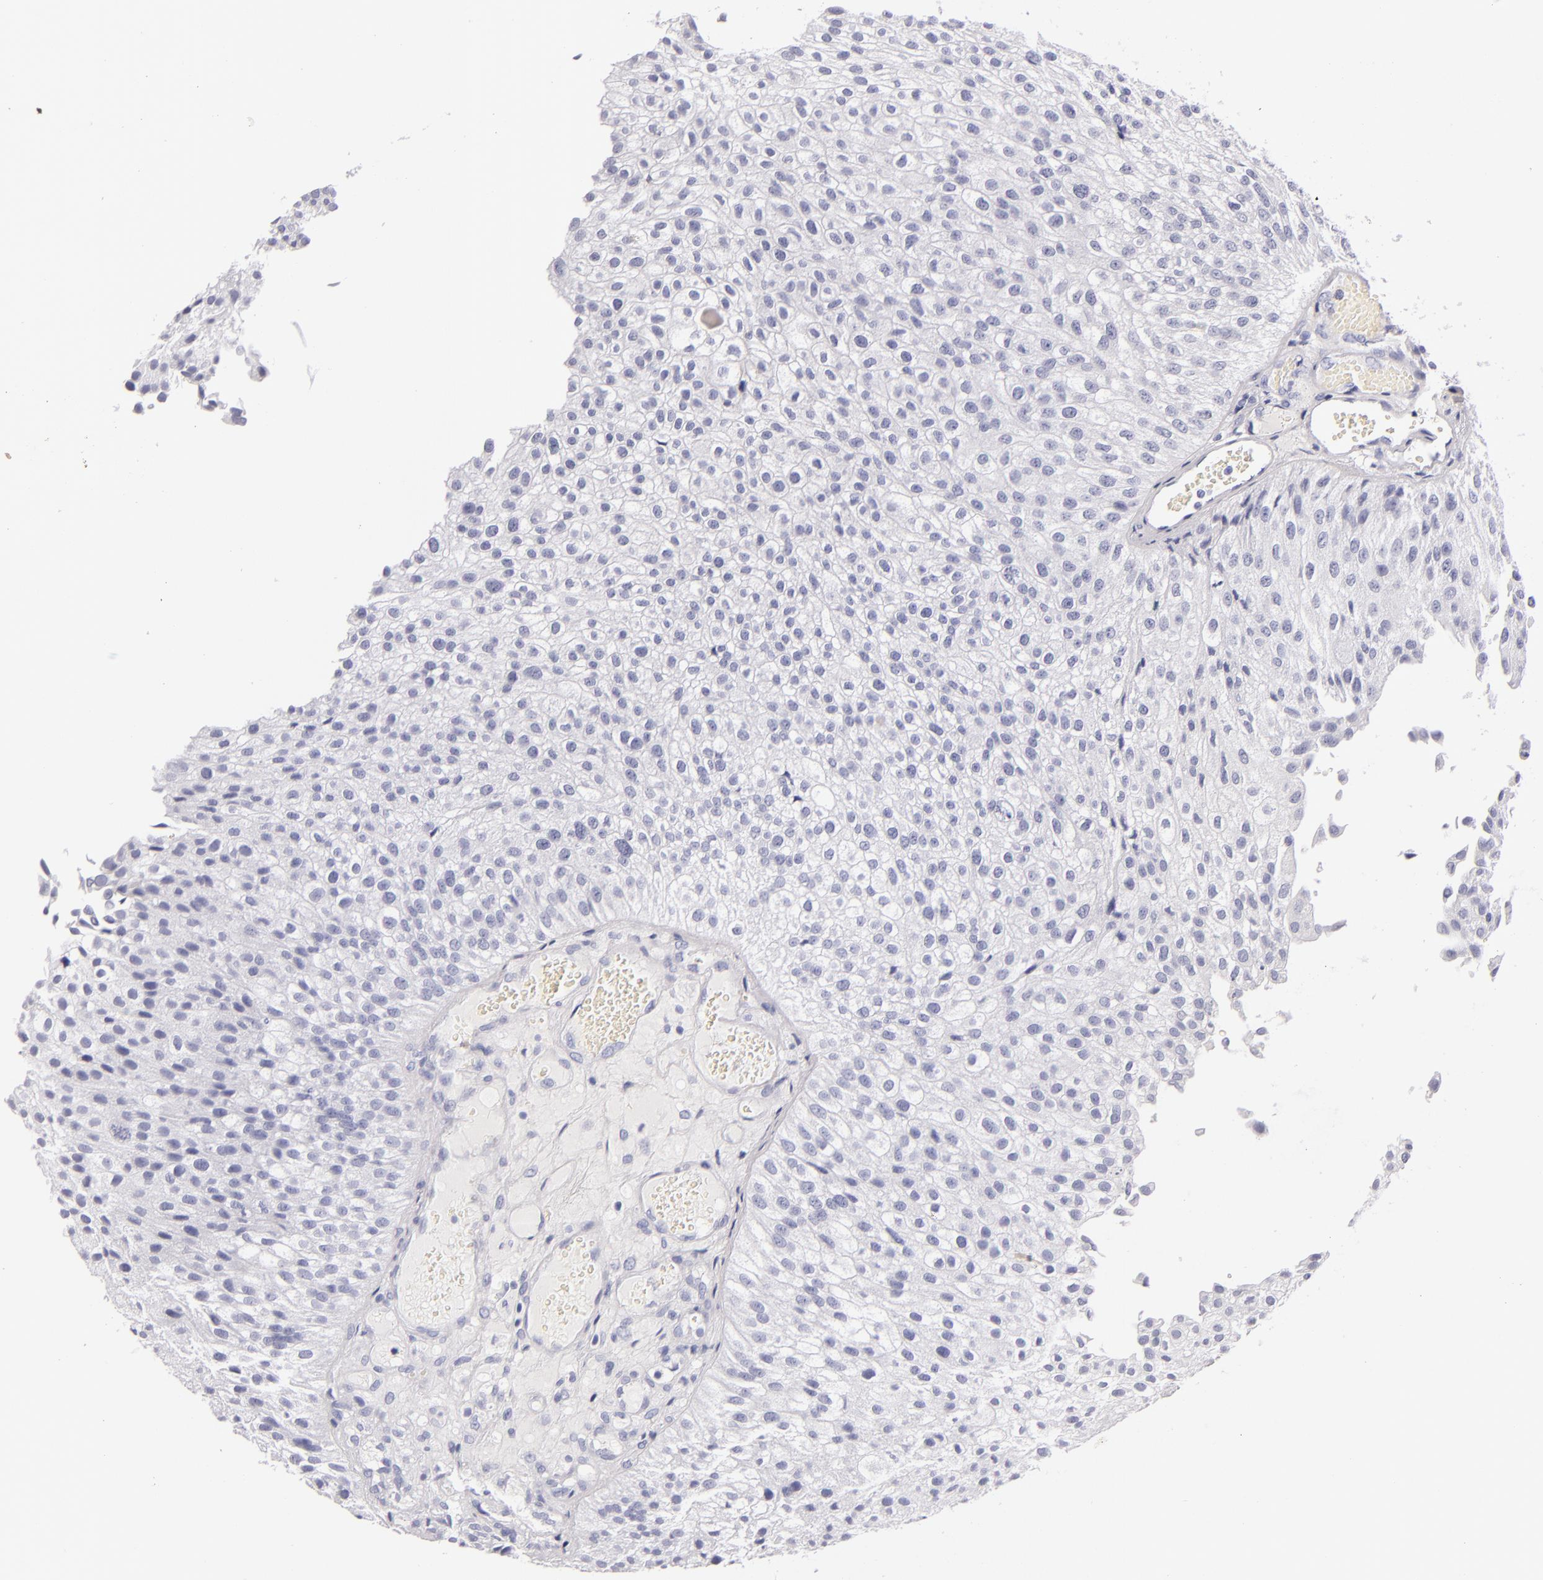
{"staining": {"intensity": "negative", "quantity": "none", "location": "none"}, "tissue": "urothelial cancer", "cell_type": "Tumor cells", "image_type": "cancer", "snomed": [{"axis": "morphology", "description": "Urothelial carcinoma, Low grade"}, {"axis": "topography", "description": "Urinary bladder"}], "caption": "DAB (3,3'-diaminobenzidine) immunohistochemical staining of urothelial cancer demonstrates no significant positivity in tumor cells. (DAB (3,3'-diaminobenzidine) immunohistochemistry (IHC), high magnification).", "gene": "FABP1", "patient": {"sex": "female", "age": 89}}